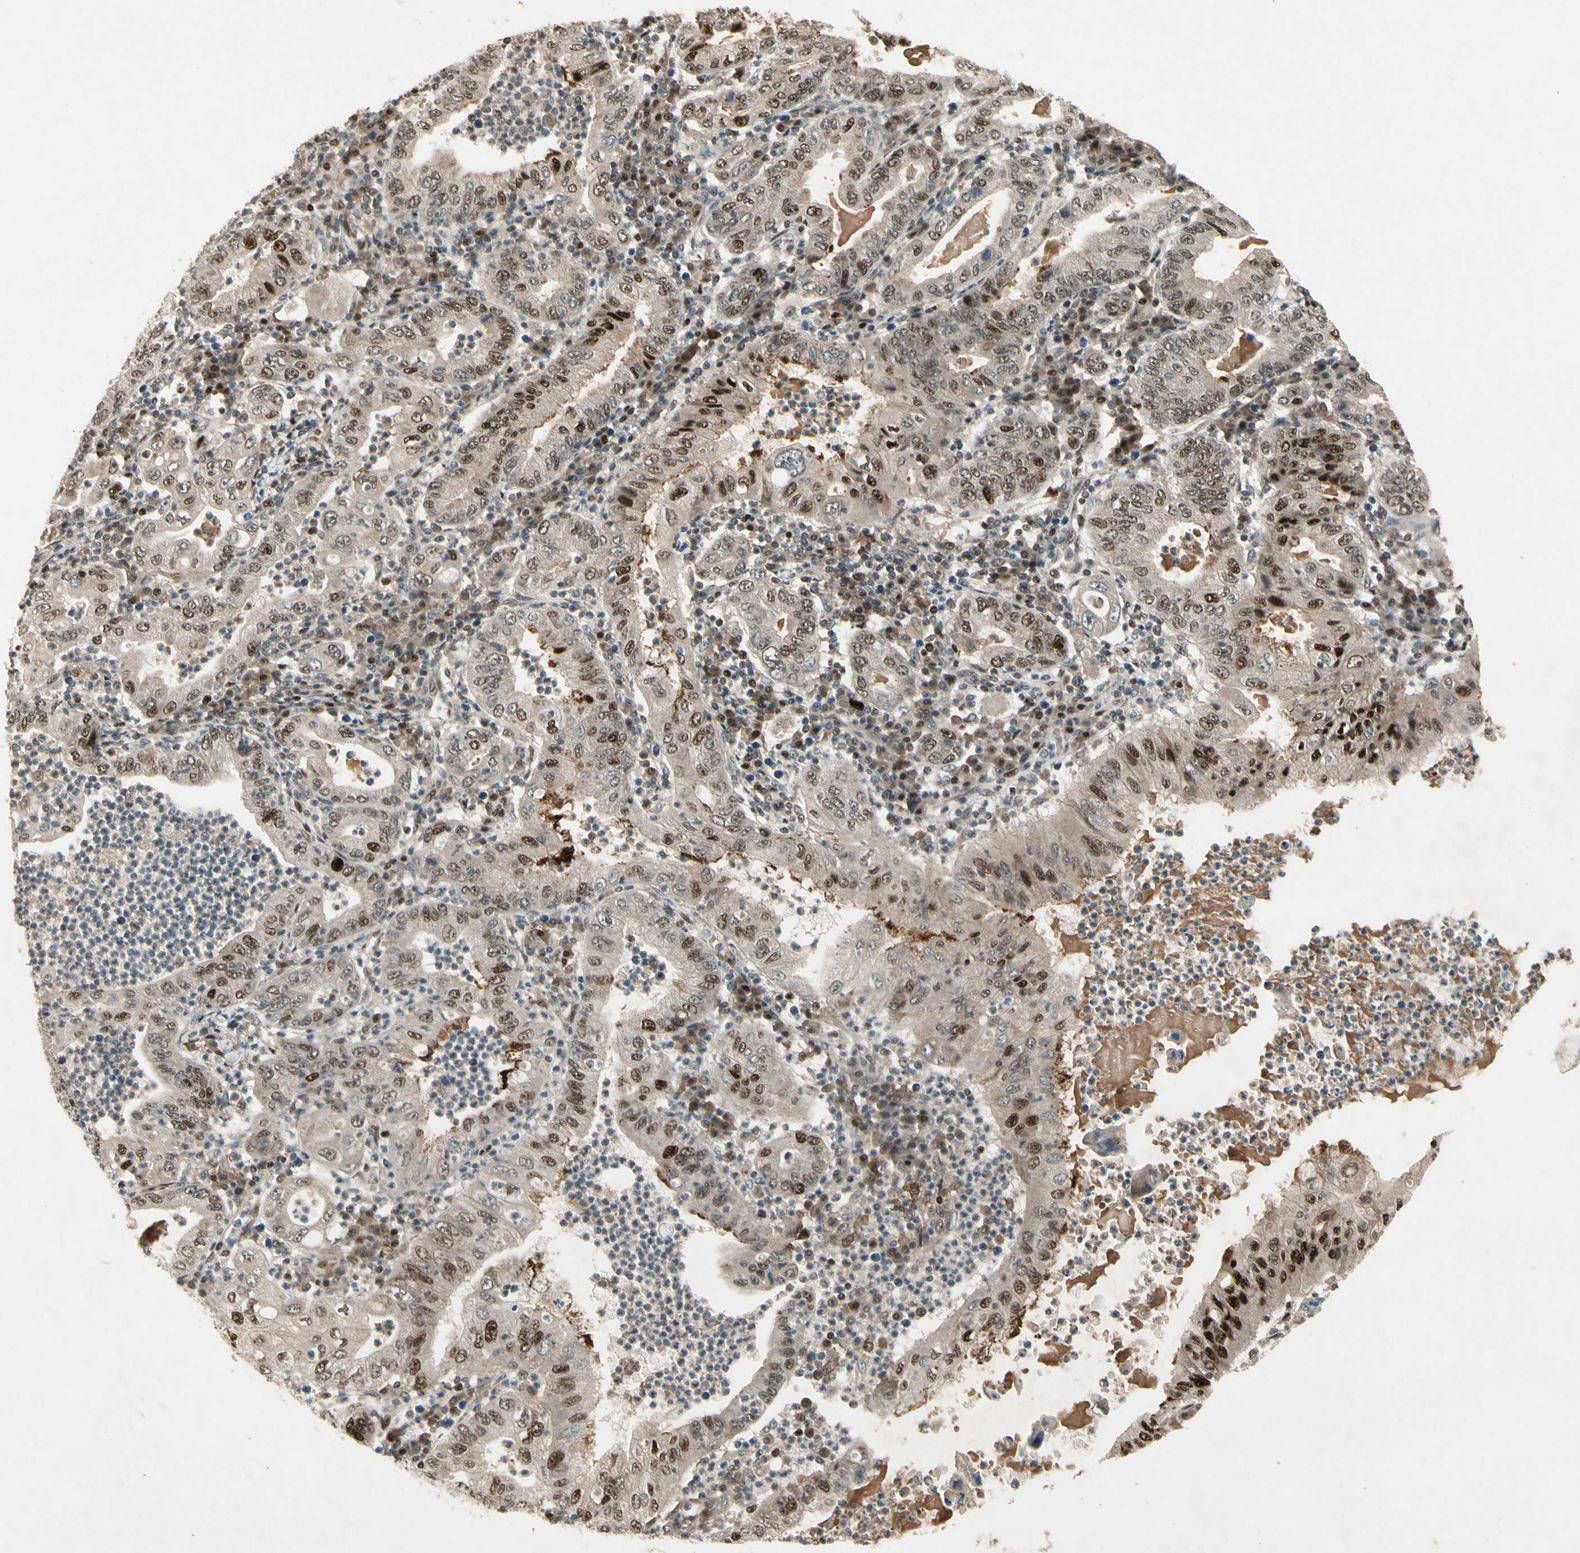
{"staining": {"intensity": "strong", "quantity": "25%-75%", "location": "nuclear"}, "tissue": "stomach cancer", "cell_type": "Tumor cells", "image_type": "cancer", "snomed": [{"axis": "morphology", "description": "Normal tissue, NOS"}, {"axis": "morphology", "description": "Adenocarcinoma, NOS"}, {"axis": "topography", "description": "Esophagus"}, {"axis": "topography", "description": "Stomach, upper"}, {"axis": "topography", "description": "Peripheral nerve tissue"}], "caption": "Immunohistochemical staining of stomach cancer exhibits strong nuclear protein staining in approximately 25%-75% of tumor cells.", "gene": "CDK11A", "patient": {"sex": "male", "age": 62}}